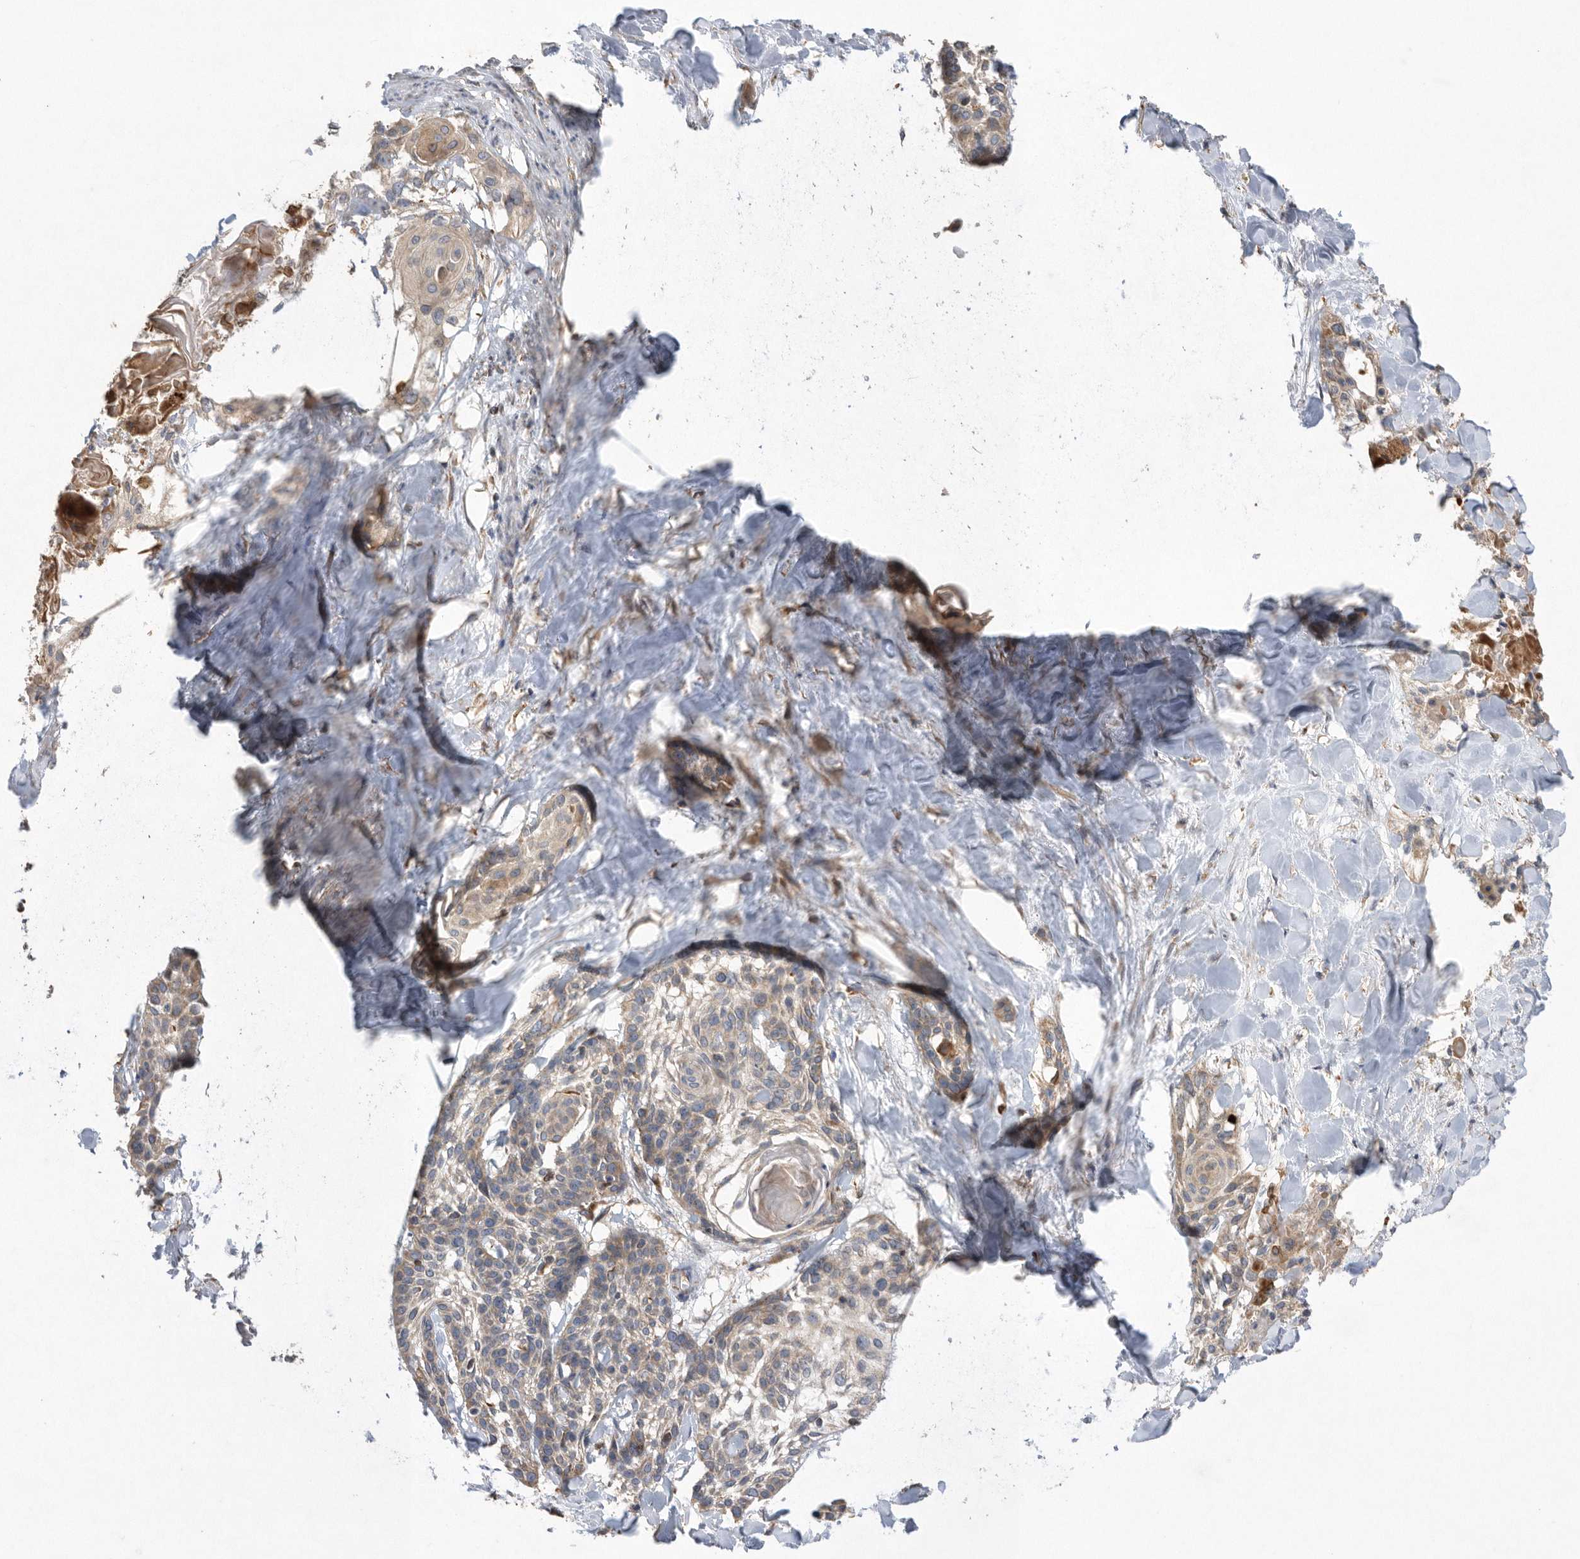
{"staining": {"intensity": "weak", "quantity": "25%-75%", "location": "cytoplasmic/membranous"}, "tissue": "cervical cancer", "cell_type": "Tumor cells", "image_type": "cancer", "snomed": [{"axis": "morphology", "description": "Squamous cell carcinoma, NOS"}, {"axis": "topography", "description": "Cervix"}], "caption": "Cervical cancer (squamous cell carcinoma) stained with immunohistochemistry reveals weak cytoplasmic/membranous staining in approximately 25%-75% of tumor cells.", "gene": "PON2", "patient": {"sex": "female", "age": 57}}